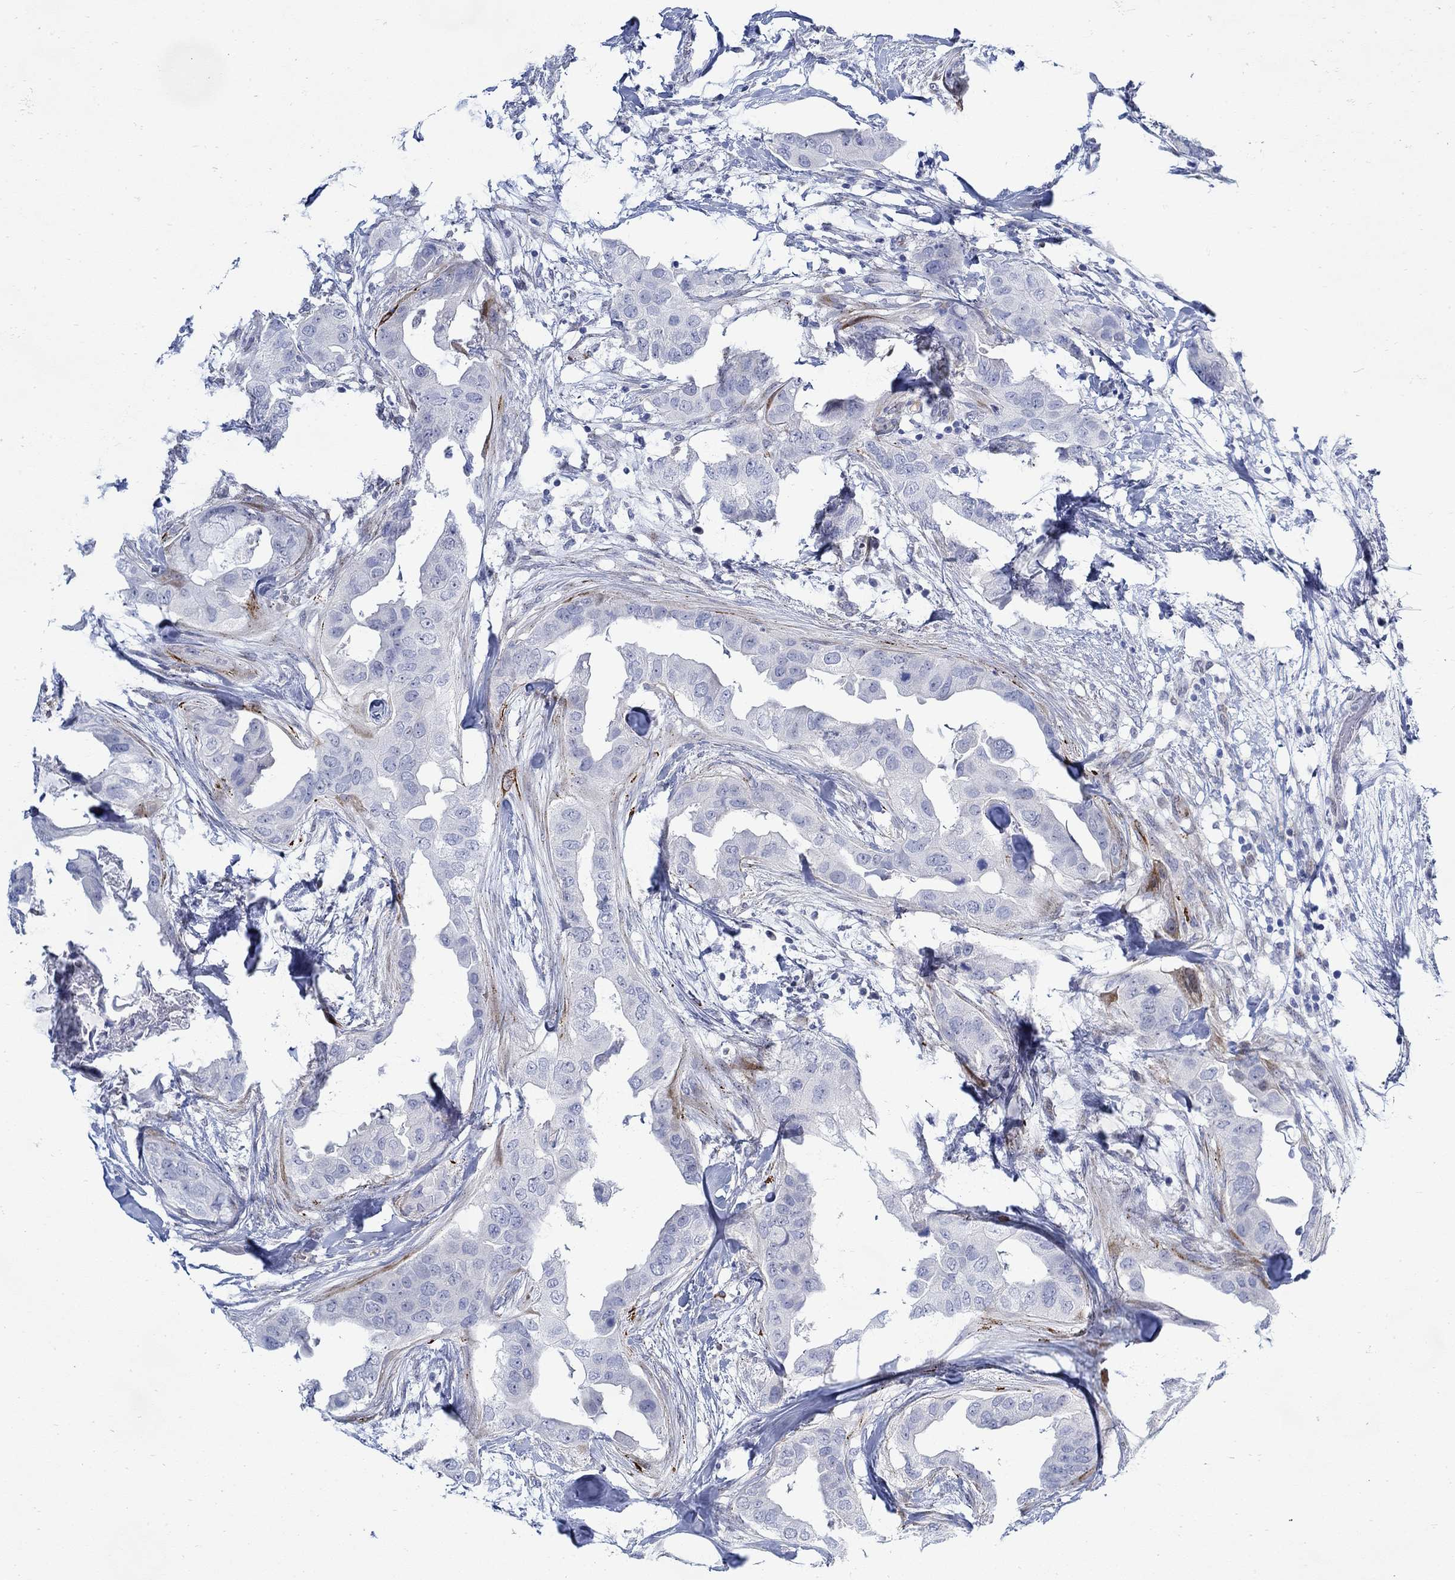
{"staining": {"intensity": "negative", "quantity": "none", "location": "none"}, "tissue": "breast cancer", "cell_type": "Tumor cells", "image_type": "cancer", "snomed": [{"axis": "morphology", "description": "Normal tissue, NOS"}, {"axis": "morphology", "description": "Duct carcinoma"}, {"axis": "topography", "description": "Breast"}], "caption": "Immunohistochemistry image of human intraductal carcinoma (breast) stained for a protein (brown), which displays no staining in tumor cells.", "gene": "KSR2", "patient": {"sex": "female", "age": 40}}